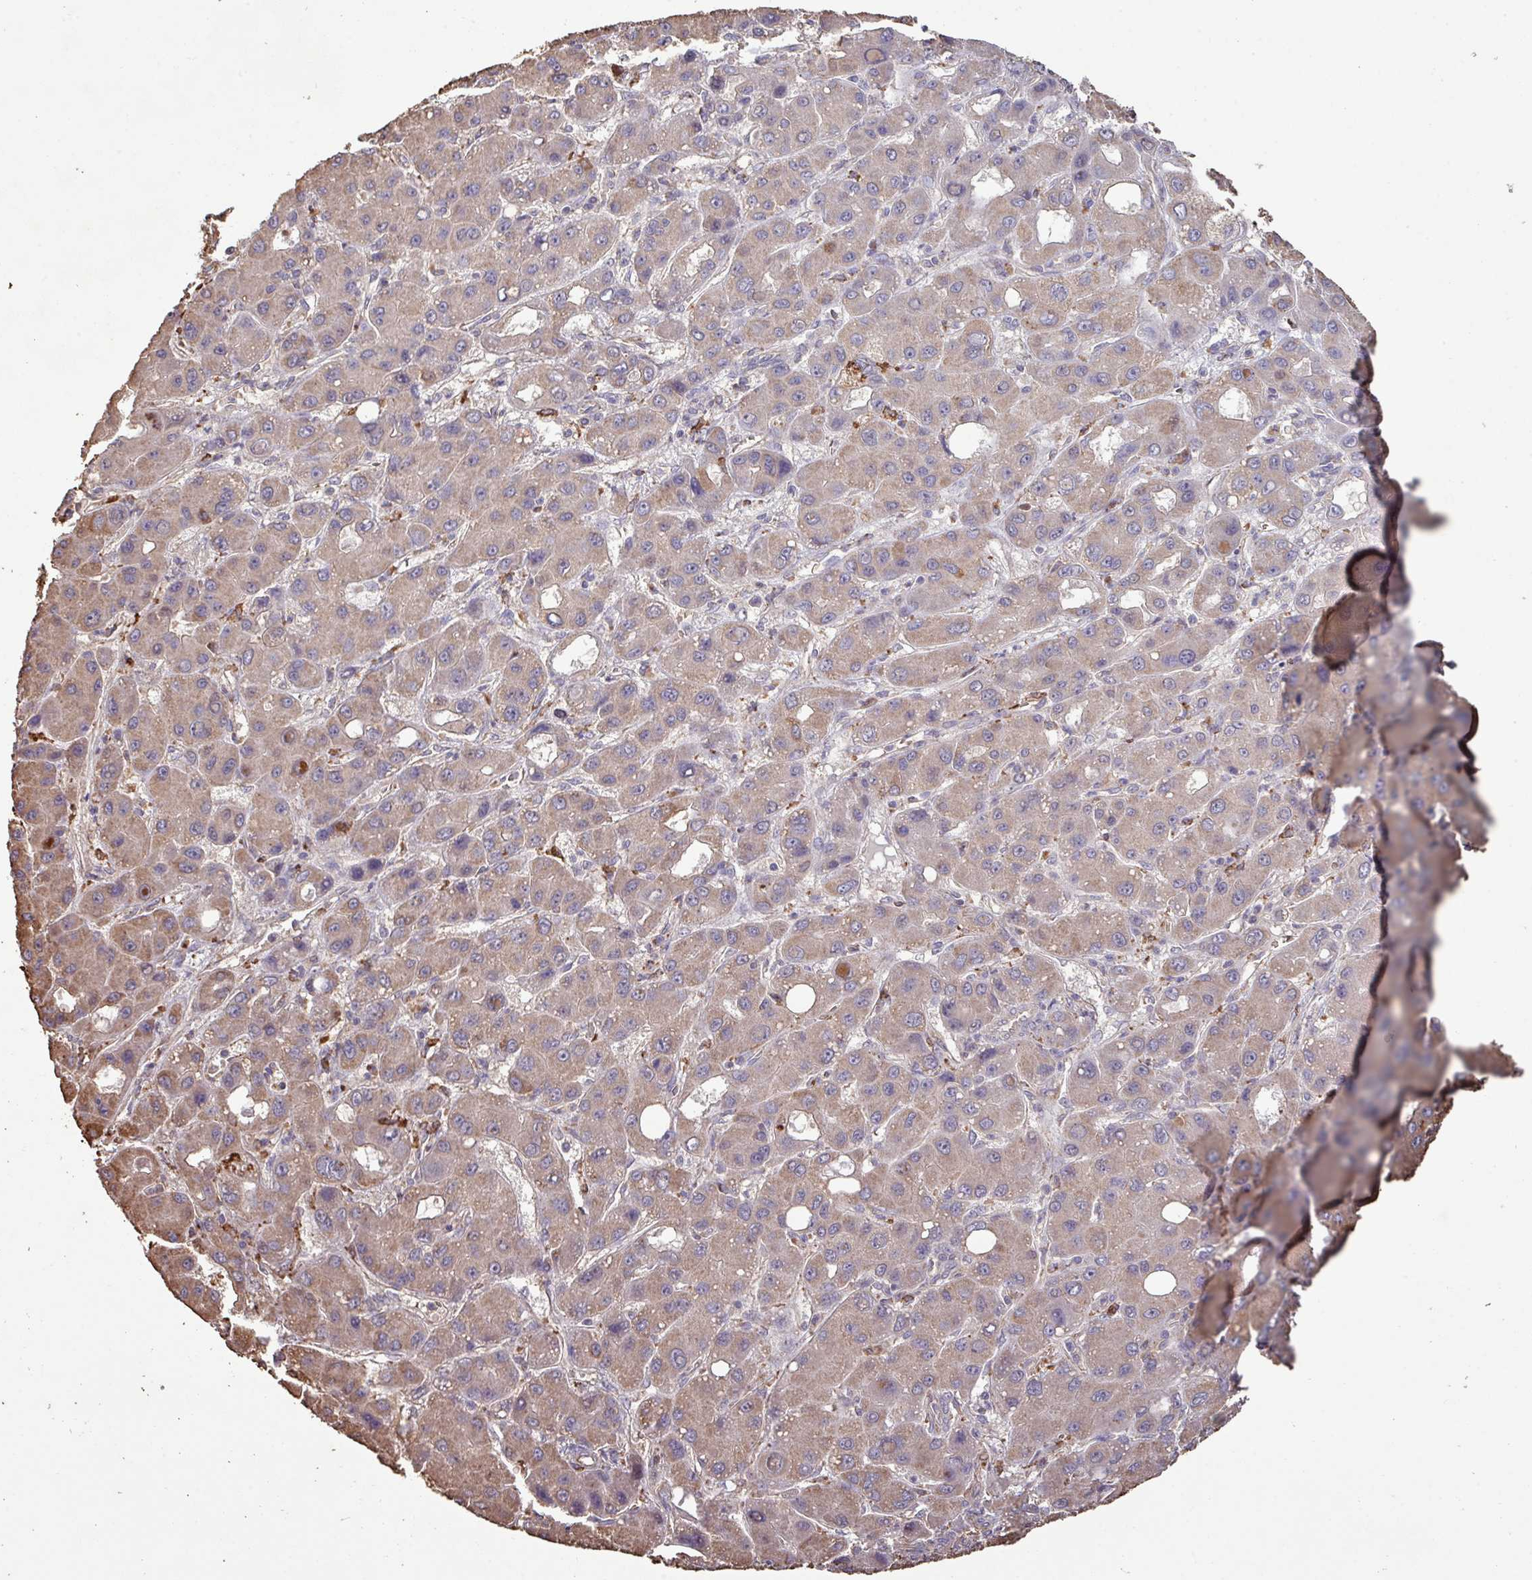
{"staining": {"intensity": "weak", "quantity": ">75%", "location": "cytoplasmic/membranous"}, "tissue": "liver cancer", "cell_type": "Tumor cells", "image_type": "cancer", "snomed": [{"axis": "morphology", "description": "Carcinoma, Hepatocellular, NOS"}, {"axis": "topography", "description": "Liver"}], "caption": "Brown immunohistochemical staining in hepatocellular carcinoma (liver) demonstrates weak cytoplasmic/membranous staining in approximately >75% of tumor cells.", "gene": "CAMK2B", "patient": {"sex": "male", "age": 55}}